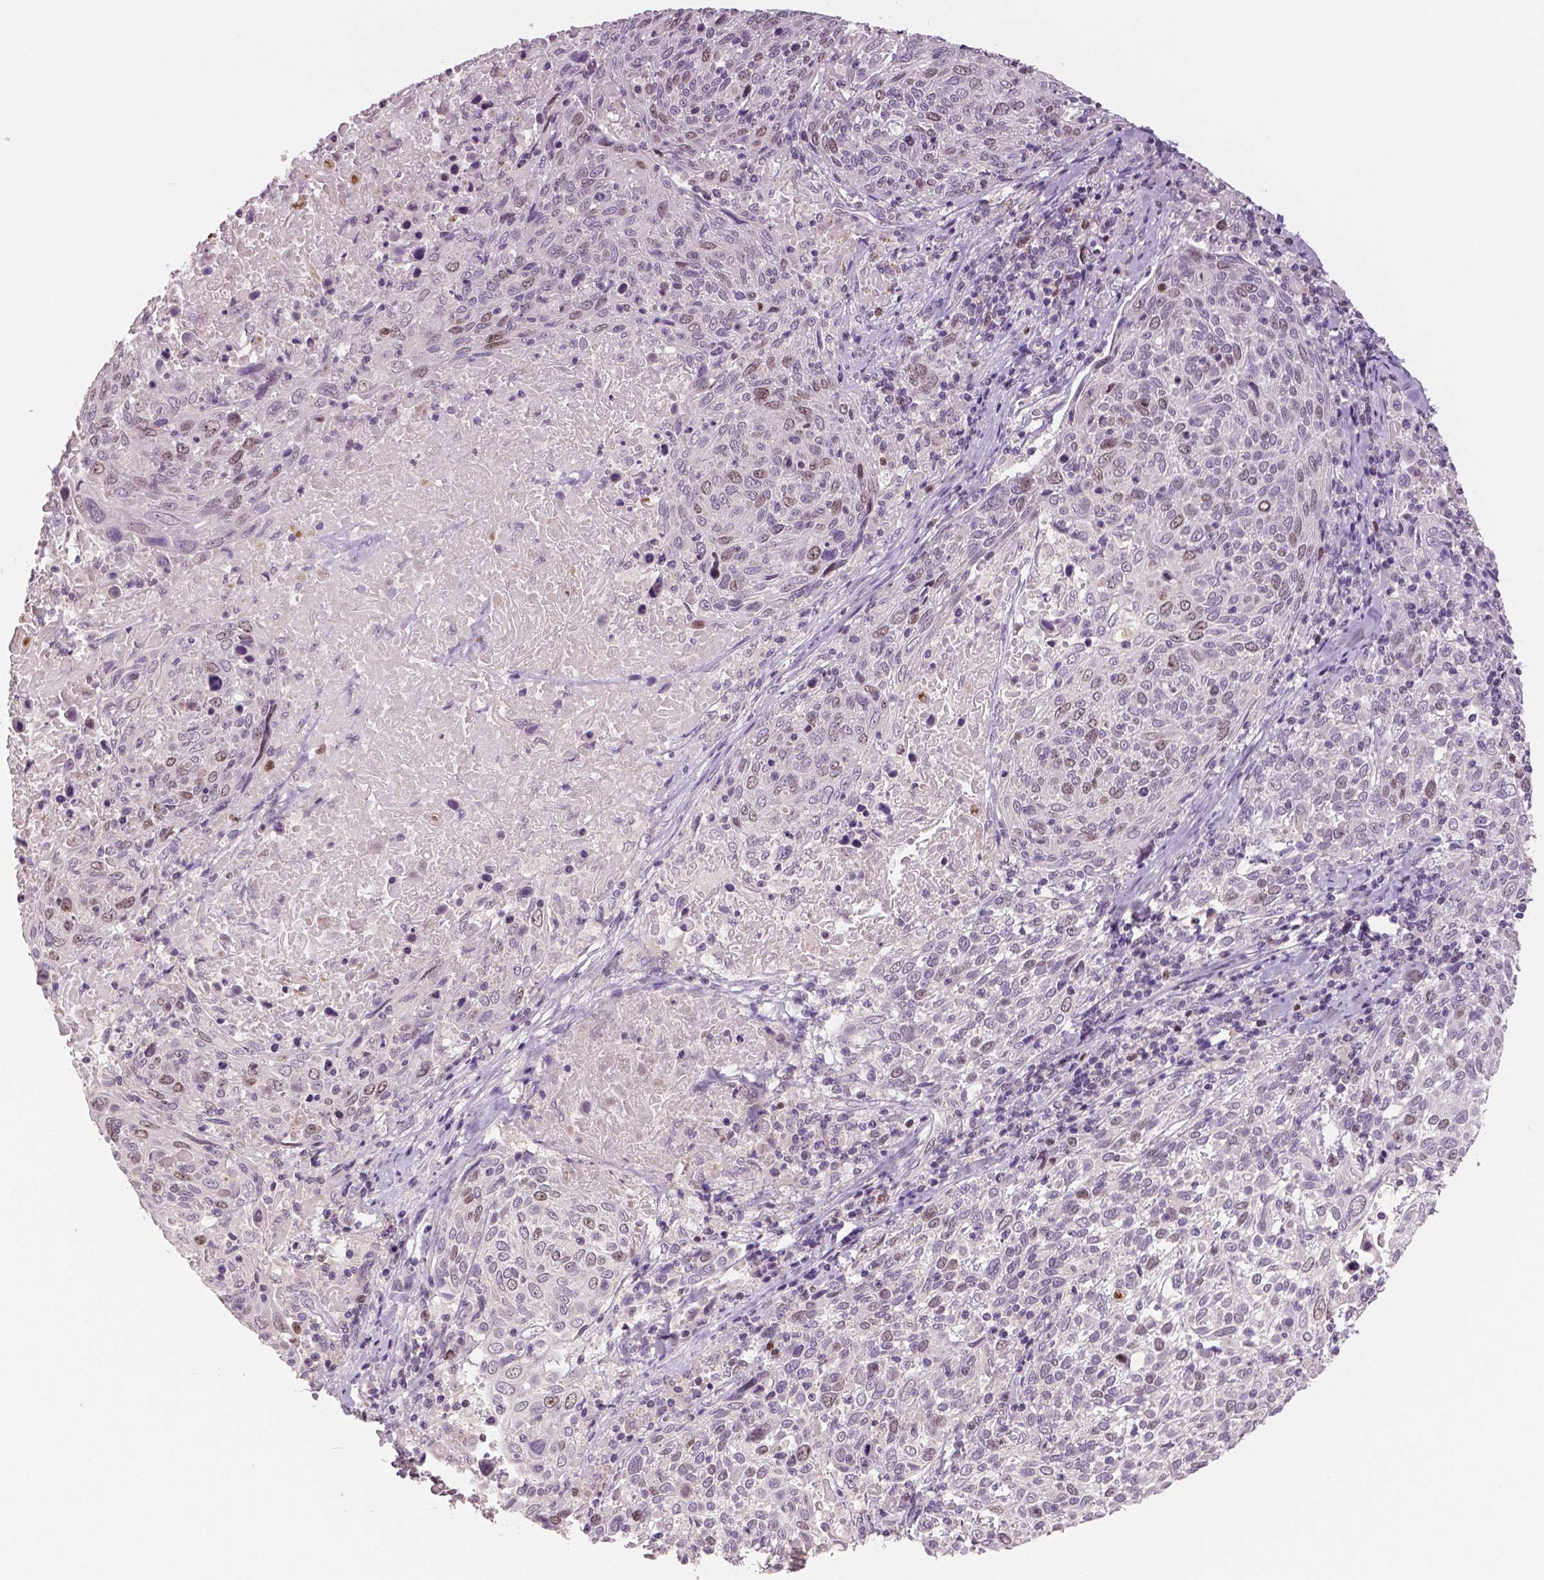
{"staining": {"intensity": "moderate", "quantity": "25%-75%", "location": "nuclear"}, "tissue": "cervical cancer", "cell_type": "Tumor cells", "image_type": "cancer", "snomed": [{"axis": "morphology", "description": "Squamous cell carcinoma, NOS"}, {"axis": "topography", "description": "Cervix"}], "caption": "The image demonstrates a brown stain indicating the presence of a protein in the nuclear of tumor cells in squamous cell carcinoma (cervical). (IHC, brightfield microscopy, high magnification).", "gene": "MKI67", "patient": {"sex": "female", "age": 61}}